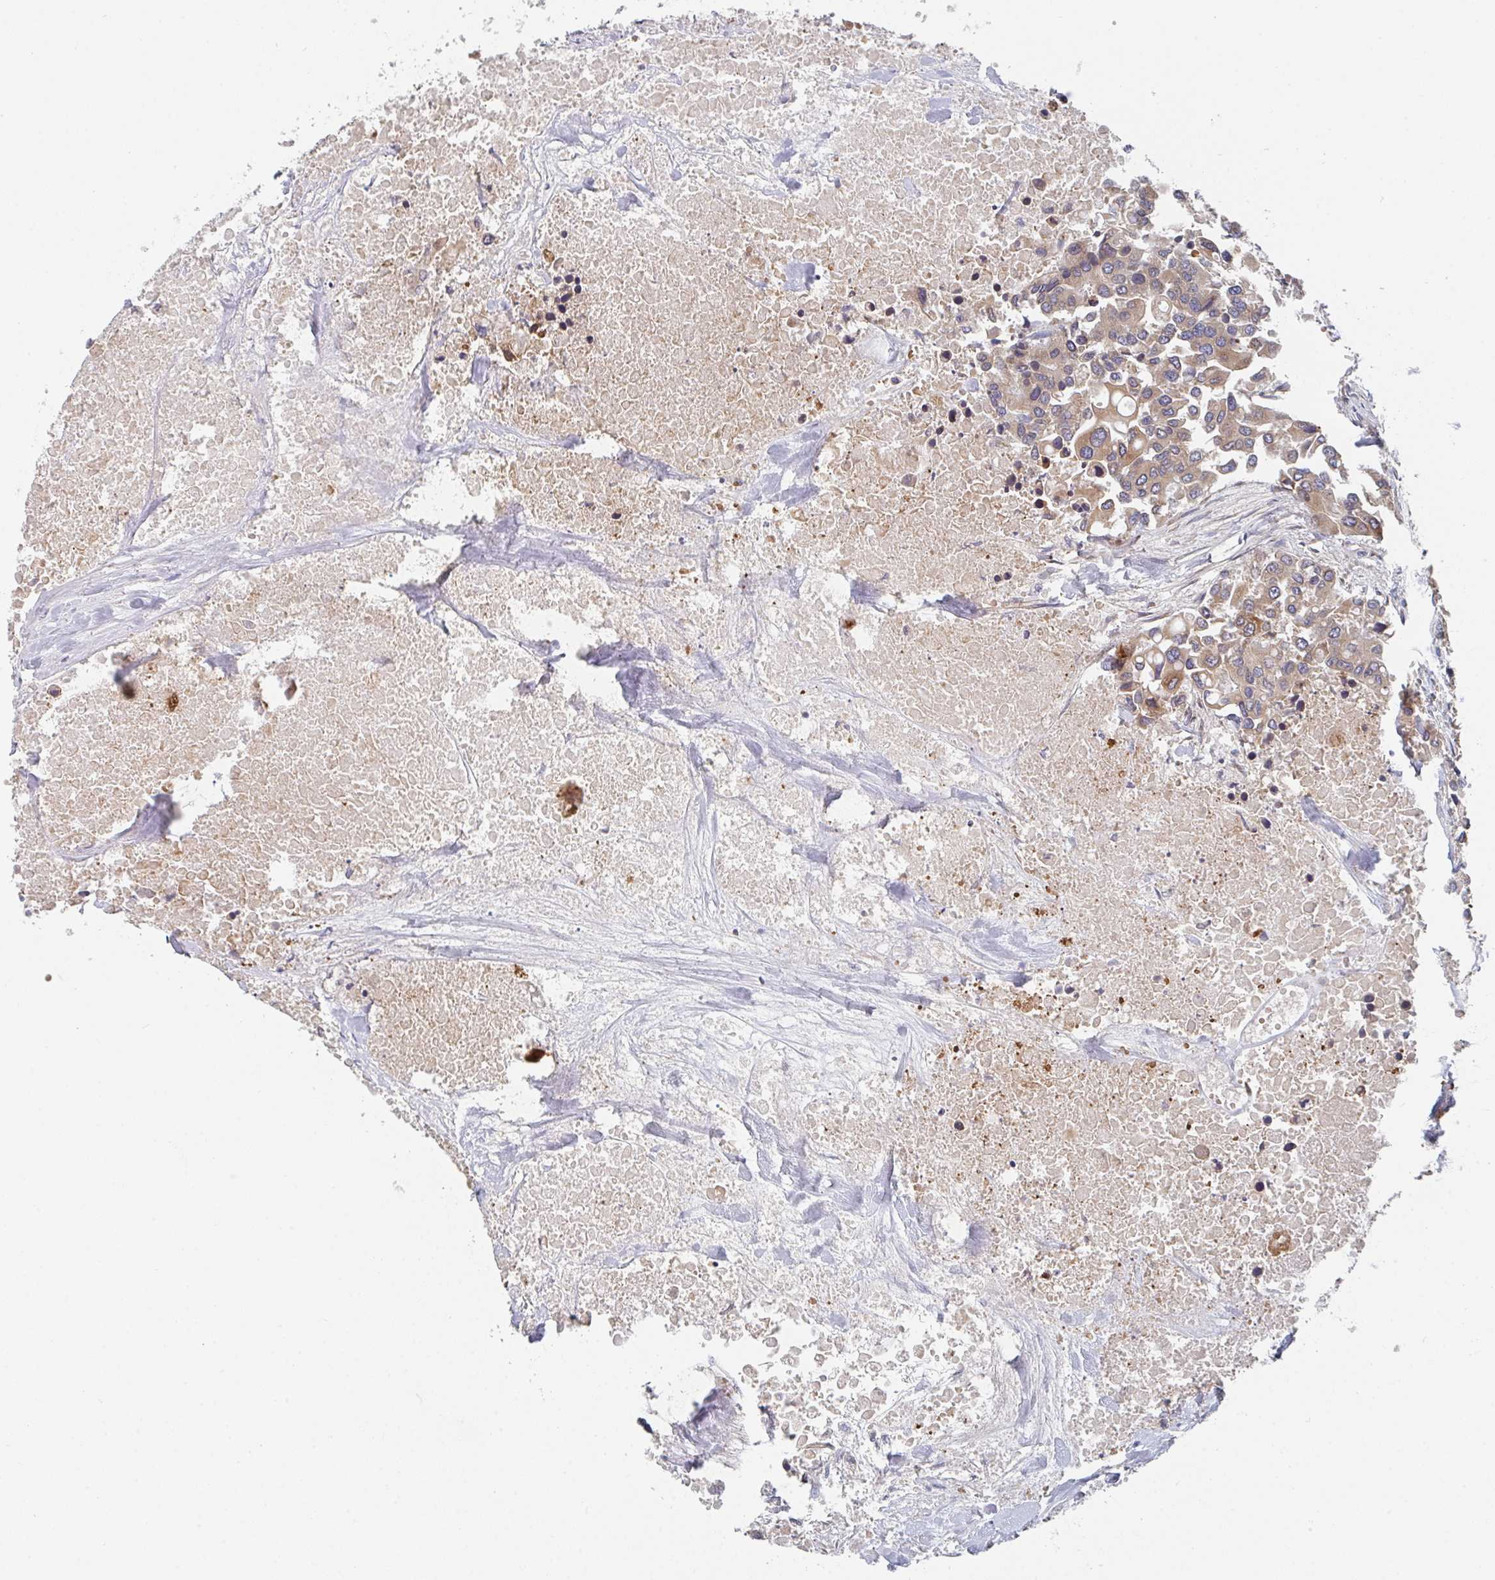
{"staining": {"intensity": "moderate", "quantity": "25%-75%", "location": "cytoplasmic/membranous"}, "tissue": "colorectal cancer", "cell_type": "Tumor cells", "image_type": "cancer", "snomed": [{"axis": "morphology", "description": "Adenocarcinoma, NOS"}, {"axis": "topography", "description": "Colon"}], "caption": "IHC staining of colorectal cancer, which displays medium levels of moderate cytoplasmic/membranous expression in approximately 25%-75% of tumor cells indicating moderate cytoplasmic/membranous protein expression. The staining was performed using DAB (3,3'-diaminobenzidine) (brown) for protein detection and nuclei were counterstained in hematoxylin (blue).", "gene": "ELOVL1", "patient": {"sex": "male", "age": 77}}